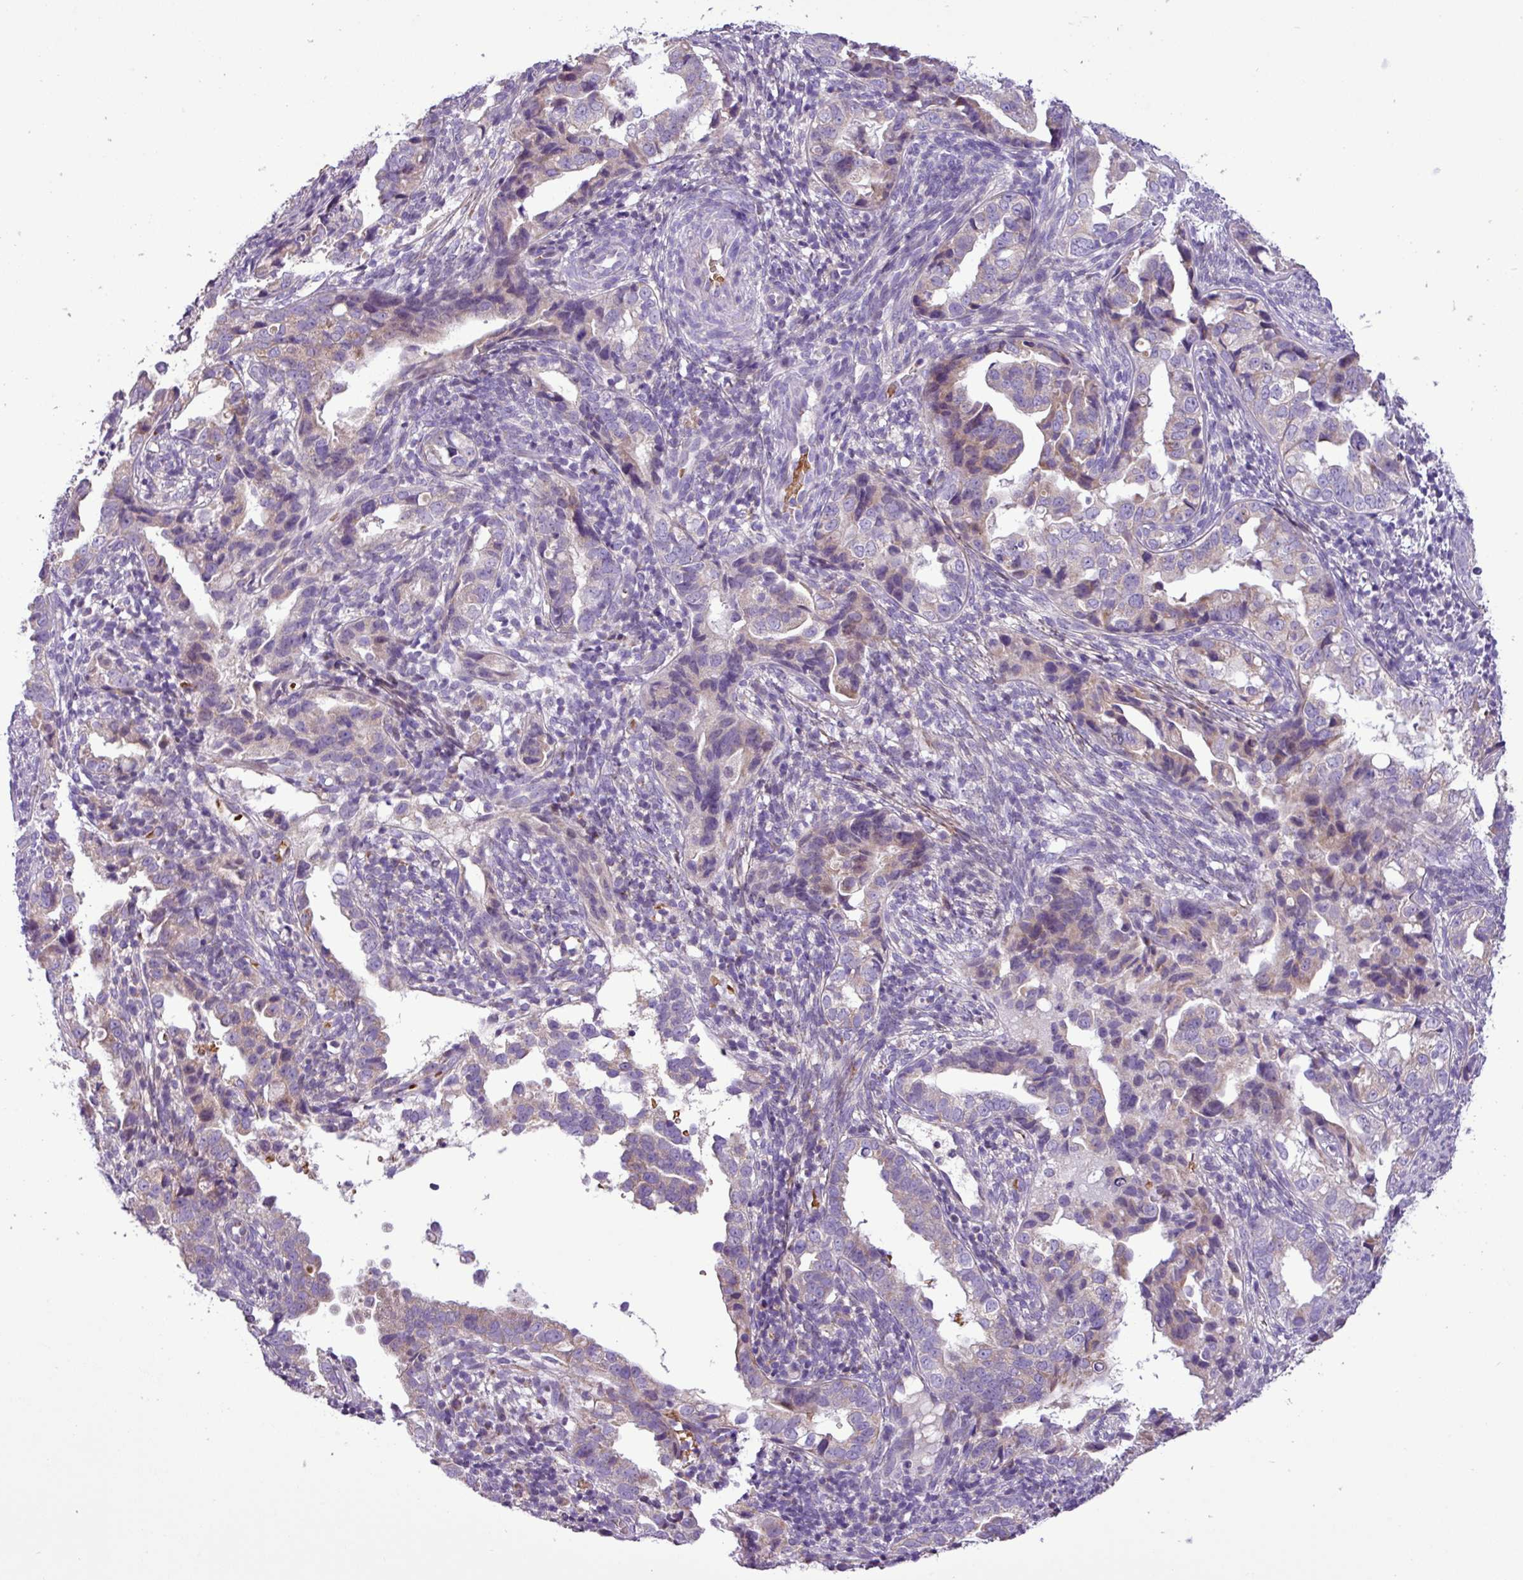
{"staining": {"intensity": "weak", "quantity": "<25%", "location": "cytoplasmic/membranous"}, "tissue": "endometrial cancer", "cell_type": "Tumor cells", "image_type": "cancer", "snomed": [{"axis": "morphology", "description": "Adenocarcinoma, NOS"}, {"axis": "topography", "description": "Endometrium"}], "caption": "IHC photomicrograph of endometrial cancer stained for a protein (brown), which shows no staining in tumor cells.", "gene": "FAM183A", "patient": {"sex": "female", "age": 57}}